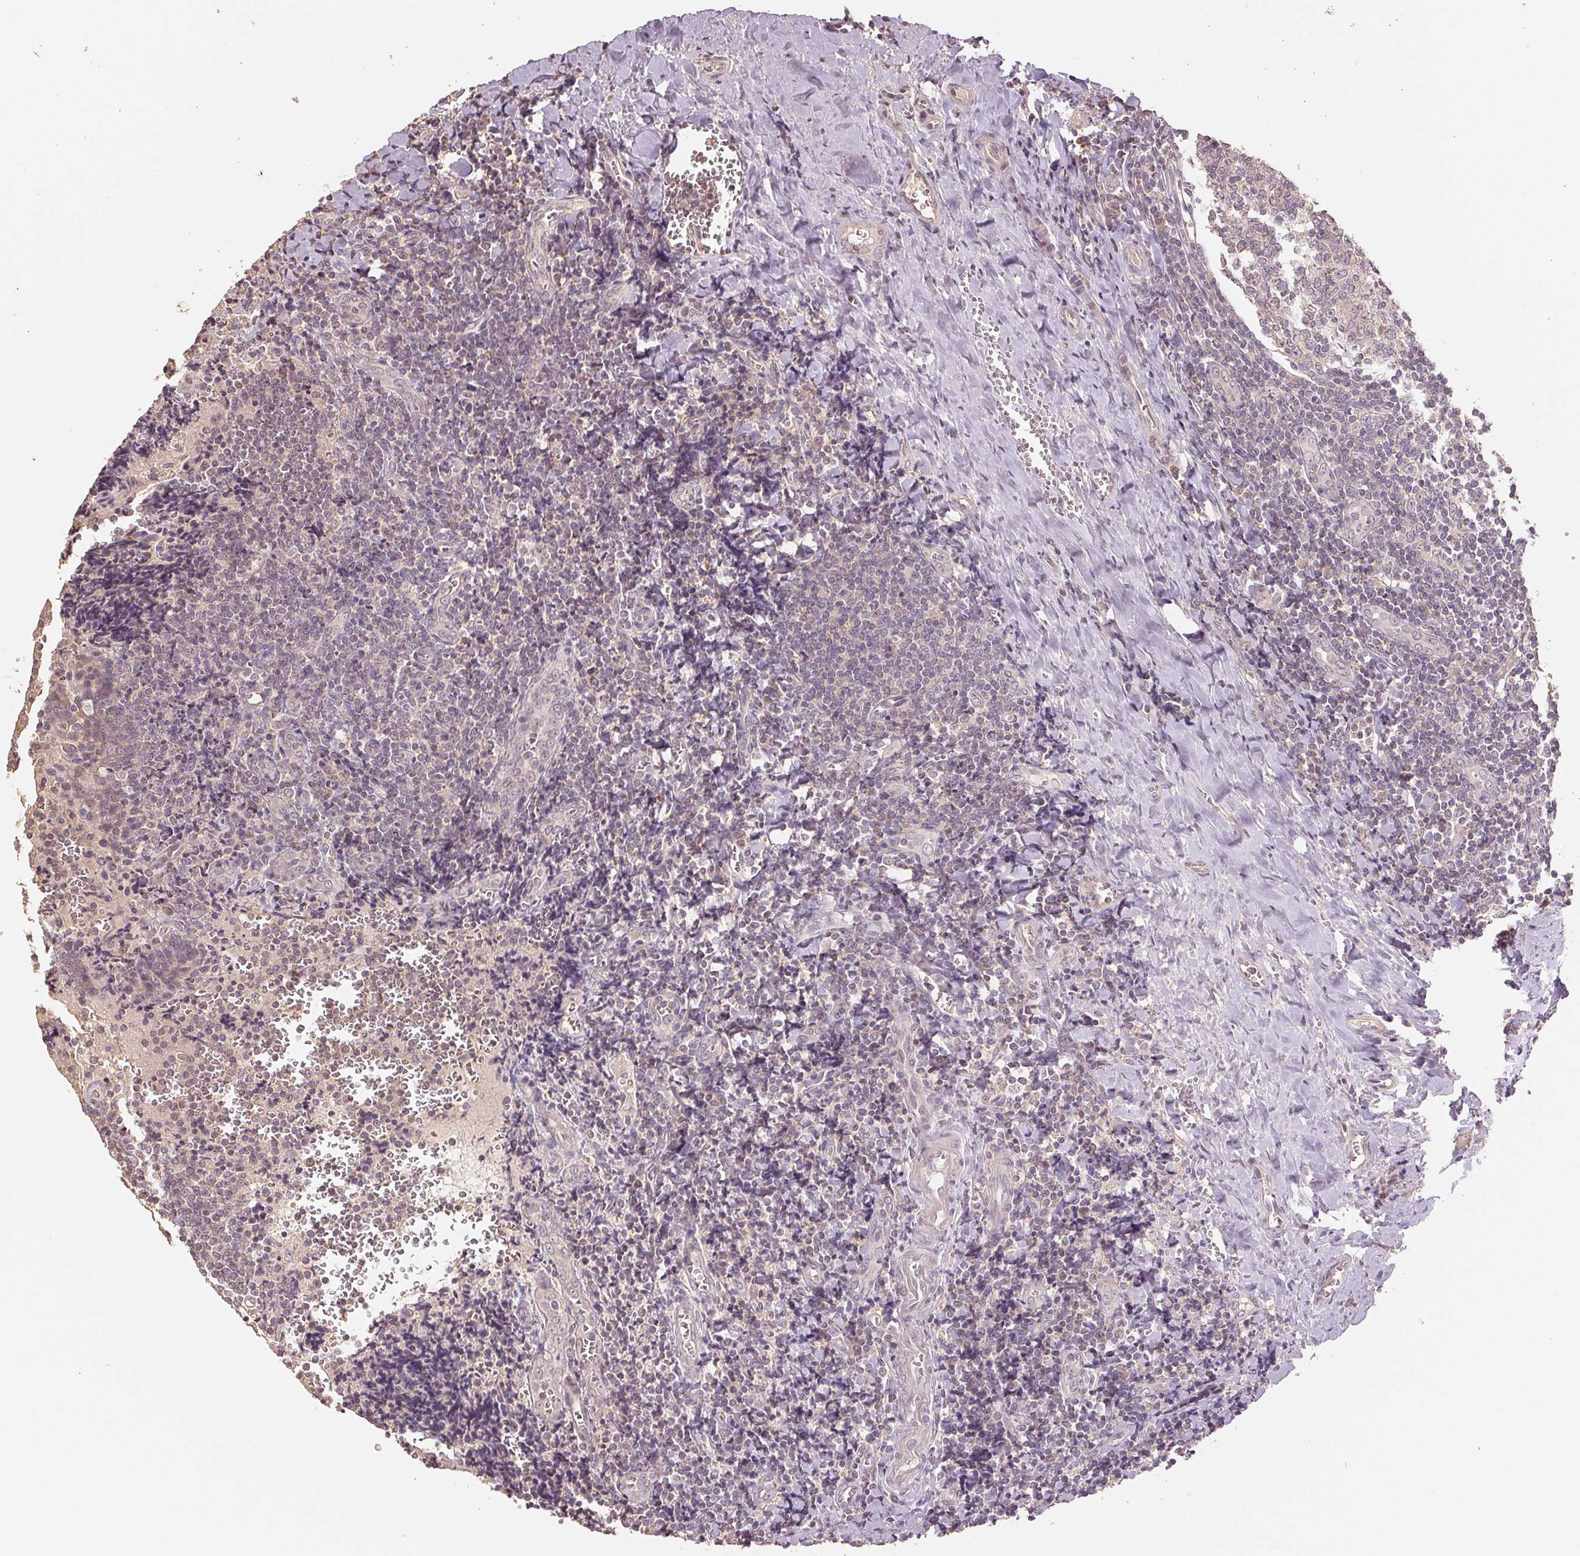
{"staining": {"intensity": "negative", "quantity": "none", "location": "none"}, "tissue": "tonsil", "cell_type": "Germinal center cells", "image_type": "normal", "snomed": [{"axis": "morphology", "description": "Normal tissue, NOS"}, {"axis": "morphology", "description": "Inflammation, NOS"}, {"axis": "topography", "description": "Tonsil"}], "caption": "This is an immunohistochemistry (IHC) micrograph of unremarkable human tonsil. There is no expression in germinal center cells.", "gene": "COX14", "patient": {"sex": "female", "age": 31}}